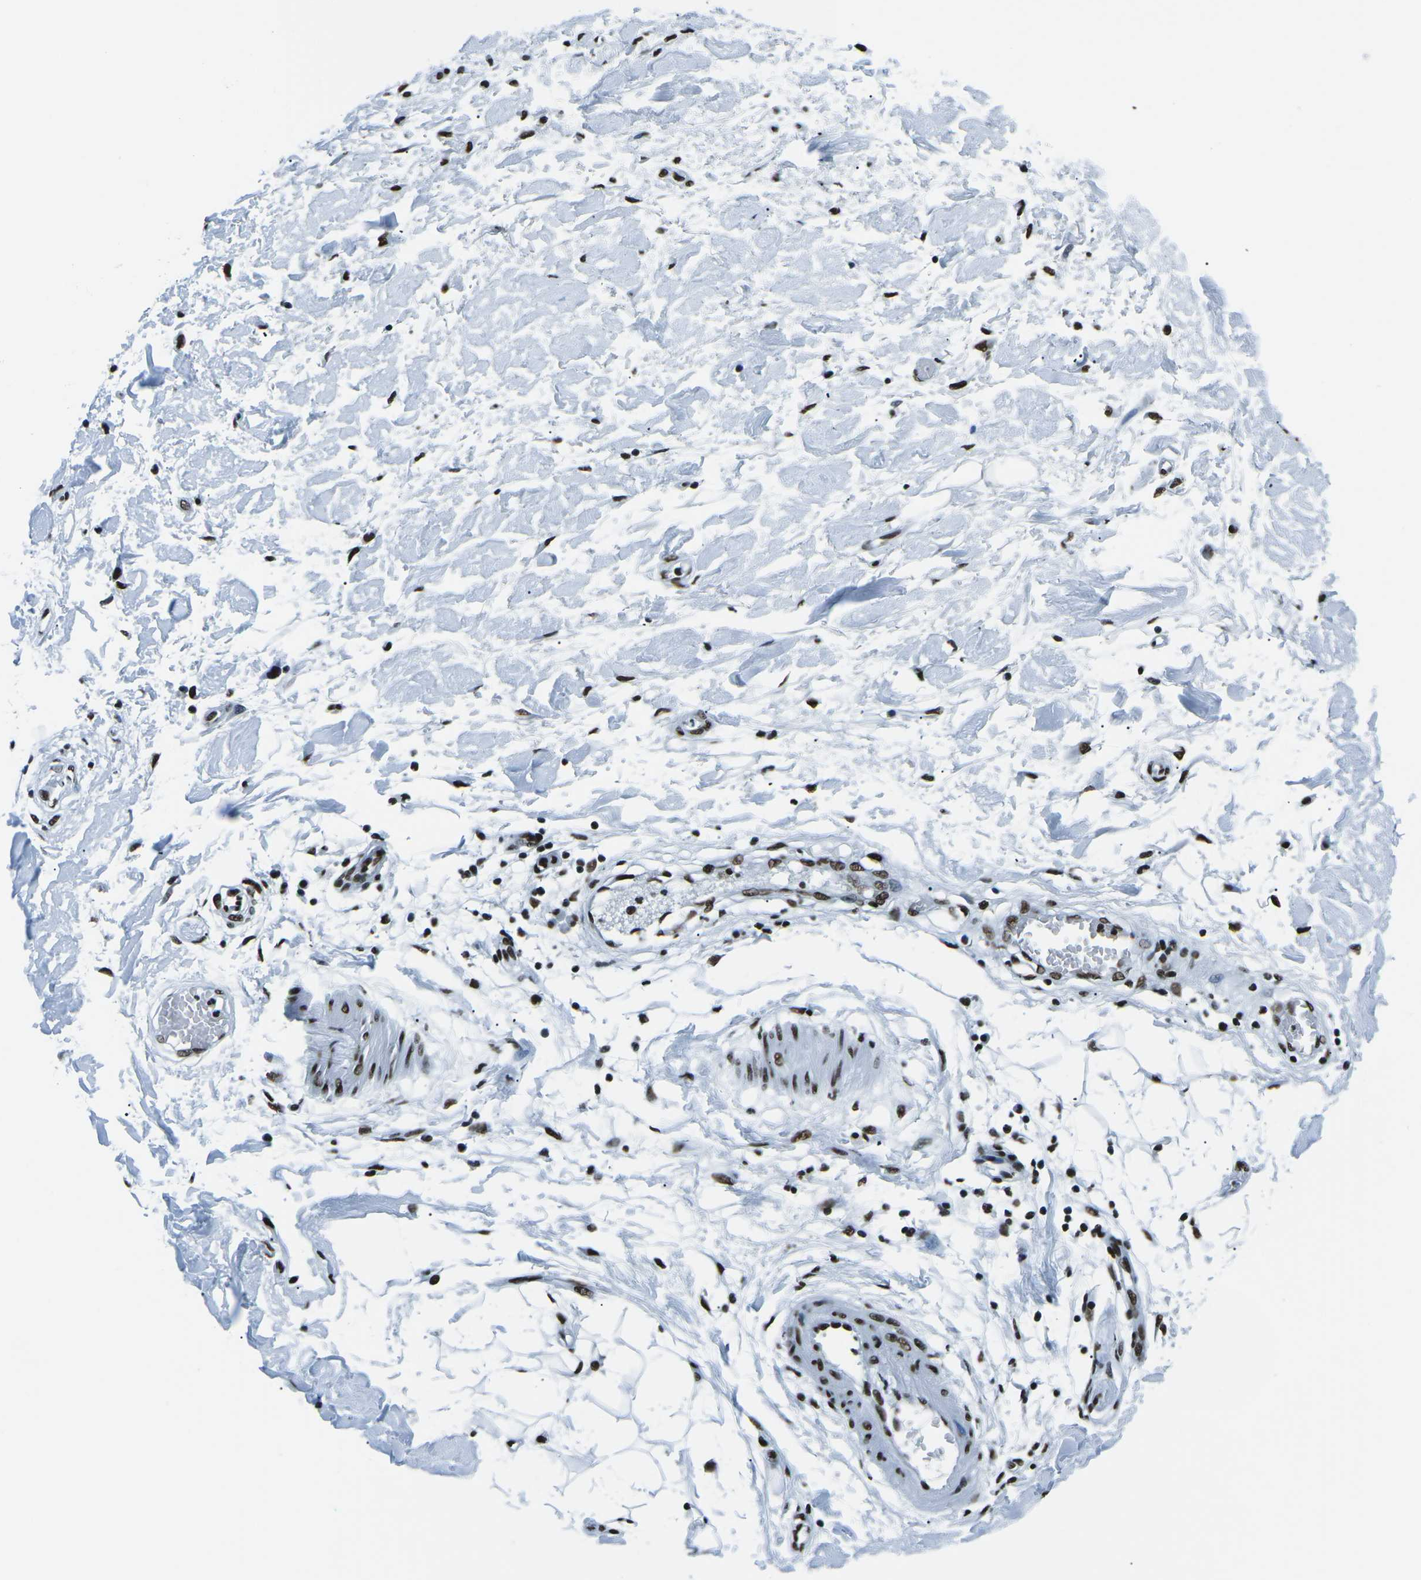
{"staining": {"intensity": "moderate", "quantity": ">75%", "location": "nuclear"}, "tissue": "adipose tissue", "cell_type": "Adipocytes", "image_type": "normal", "snomed": [{"axis": "morphology", "description": "Normal tissue, NOS"}, {"axis": "morphology", "description": "Squamous cell carcinoma, NOS"}, {"axis": "topography", "description": "Skin"}, {"axis": "topography", "description": "Peripheral nerve tissue"}], "caption": "A micrograph of adipose tissue stained for a protein shows moderate nuclear brown staining in adipocytes. The protein is shown in brown color, while the nuclei are stained blue.", "gene": "HNRNPL", "patient": {"sex": "male", "age": 83}}